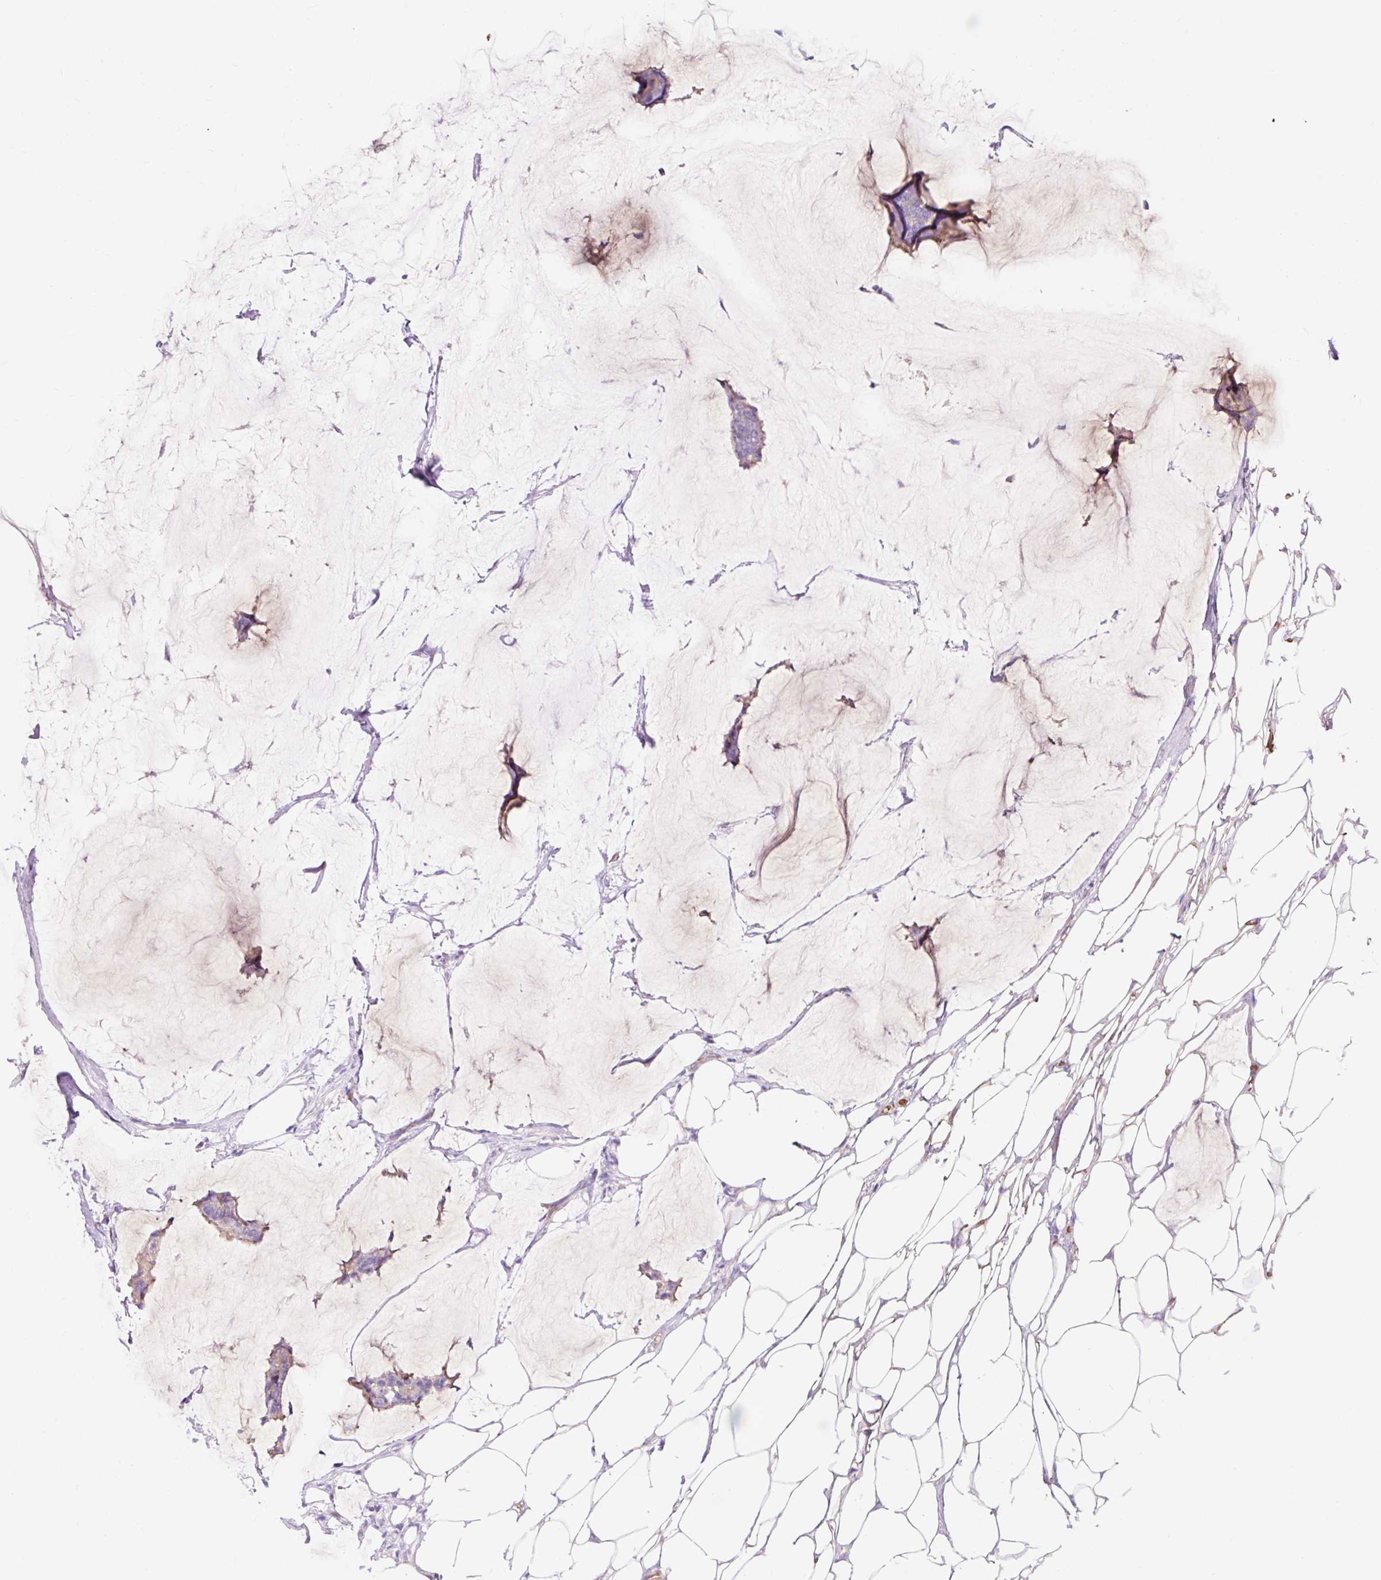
{"staining": {"intensity": "weak", "quantity": "<25%", "location": "cytoplasmic/membranous"}, "tissue": "breast cancer", "cell_type": "Tumor cells", "image_type": "cancer", "snomed": [{"axis": "morphology", "description": "Duct carcinoma"}, {"axis": "topography", "description": "Breast"}], "caption": "IHC micrograph of breast cancer stained for a protein (brown), which exhibits no staining in tumor cells. (IHC, brightfield microscopy, high magnification).", "gene": "HIP1R", "patient": {"sex": "female", "age": 93}}